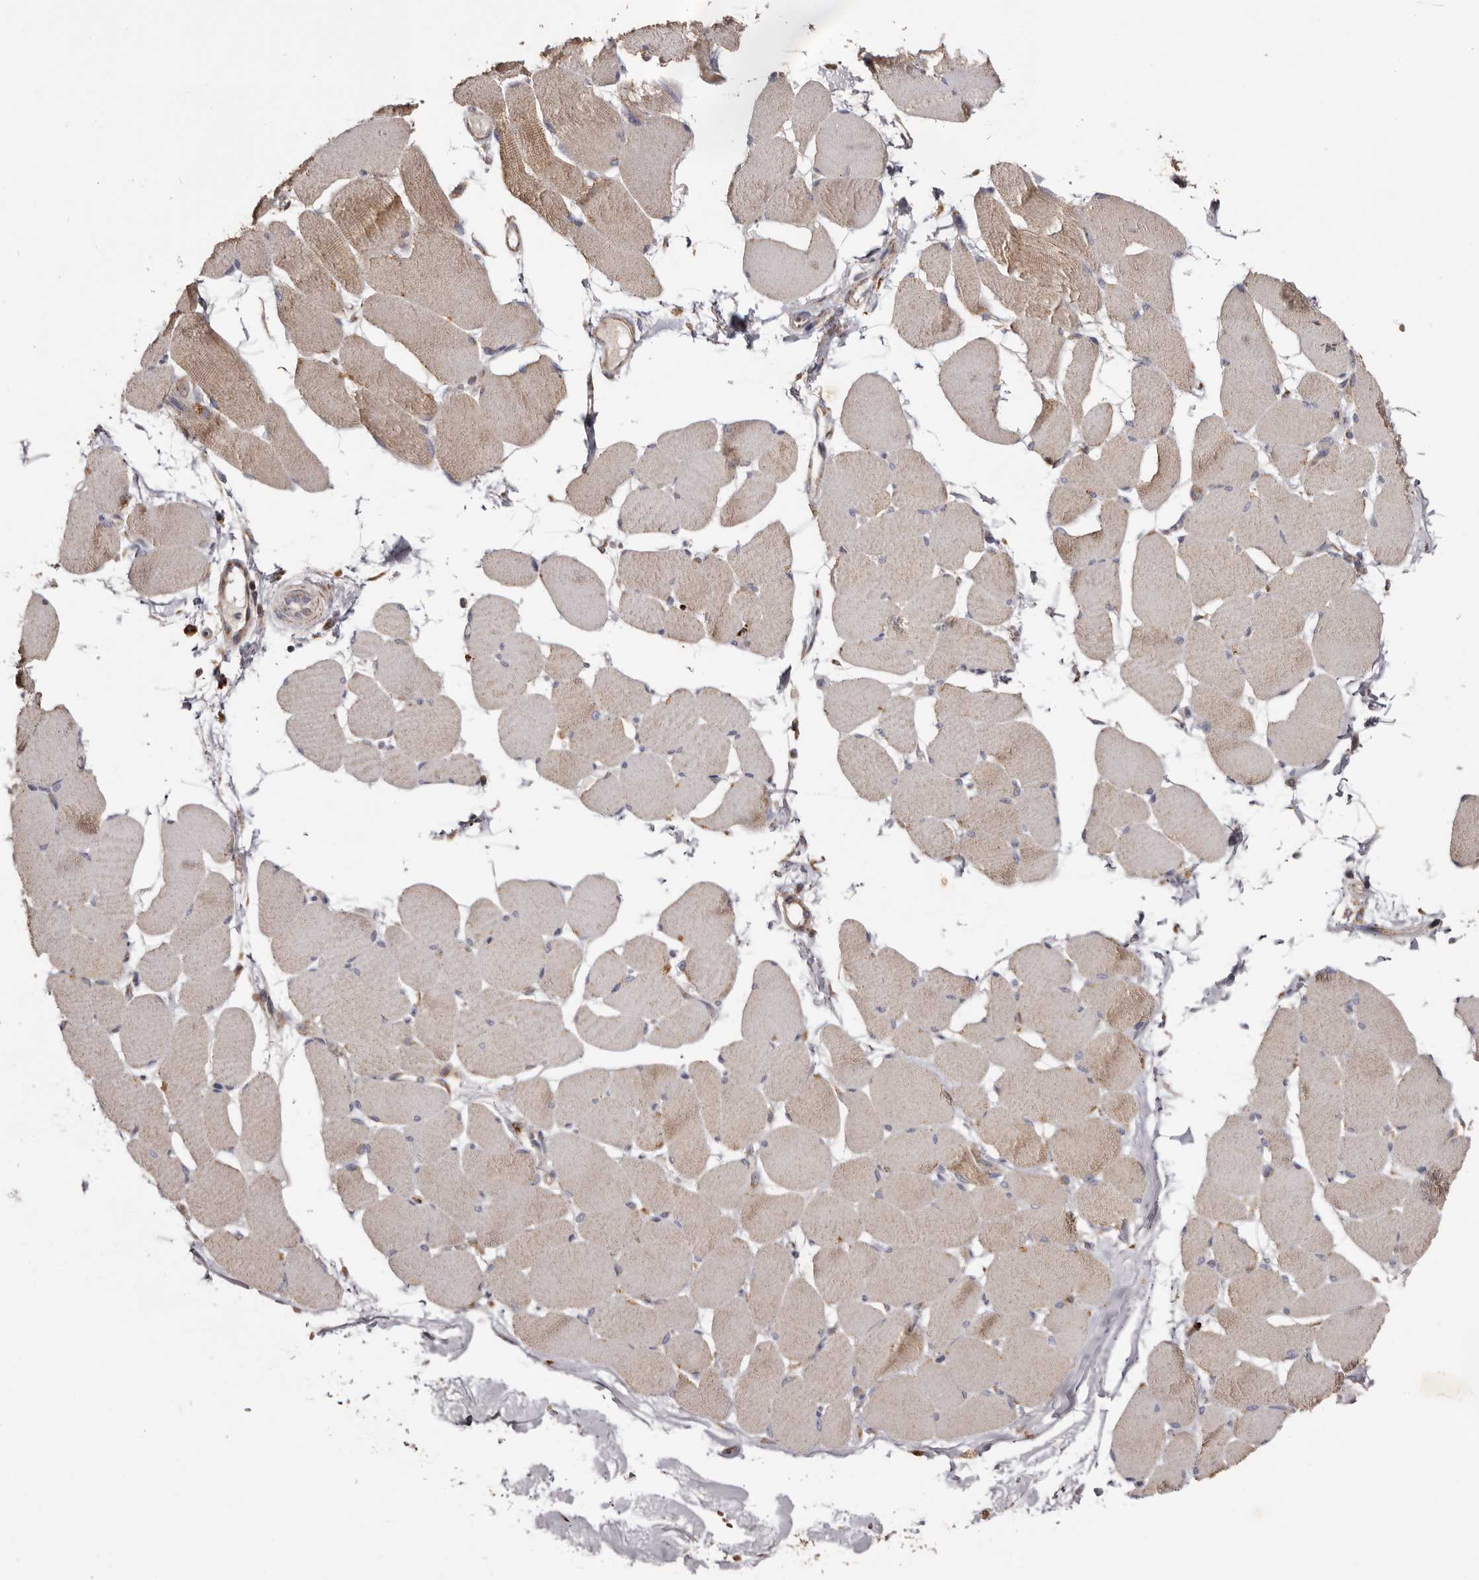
{"staining": {"intensity": "moderate", "quantity": "25%-75%", "location": "cytoplasmic/membranous"}, "tissue": "skeletal muscle", "cell_type": "Myocytes", "image_type": "normal", "snomed": [{"axis": "morphology", "description": "Normal tissue, NOS"}, {"axis": "topography", "description": "Skin"}, {"axis": "topography", "description": "Skeletal muscle"}], "caption": "A brown stain highlights moderate cytoplasmic/membranous positivity of a protein in myocytes of benign skeletal muscle. (Stains: DAB (3,3'-diaminobenzidine) in brown, nuclei in blue, Microscopy: brightfield microscopy at high magnification).", "gene": "MECR", "patient": {"sex": "male", "age": 83}}